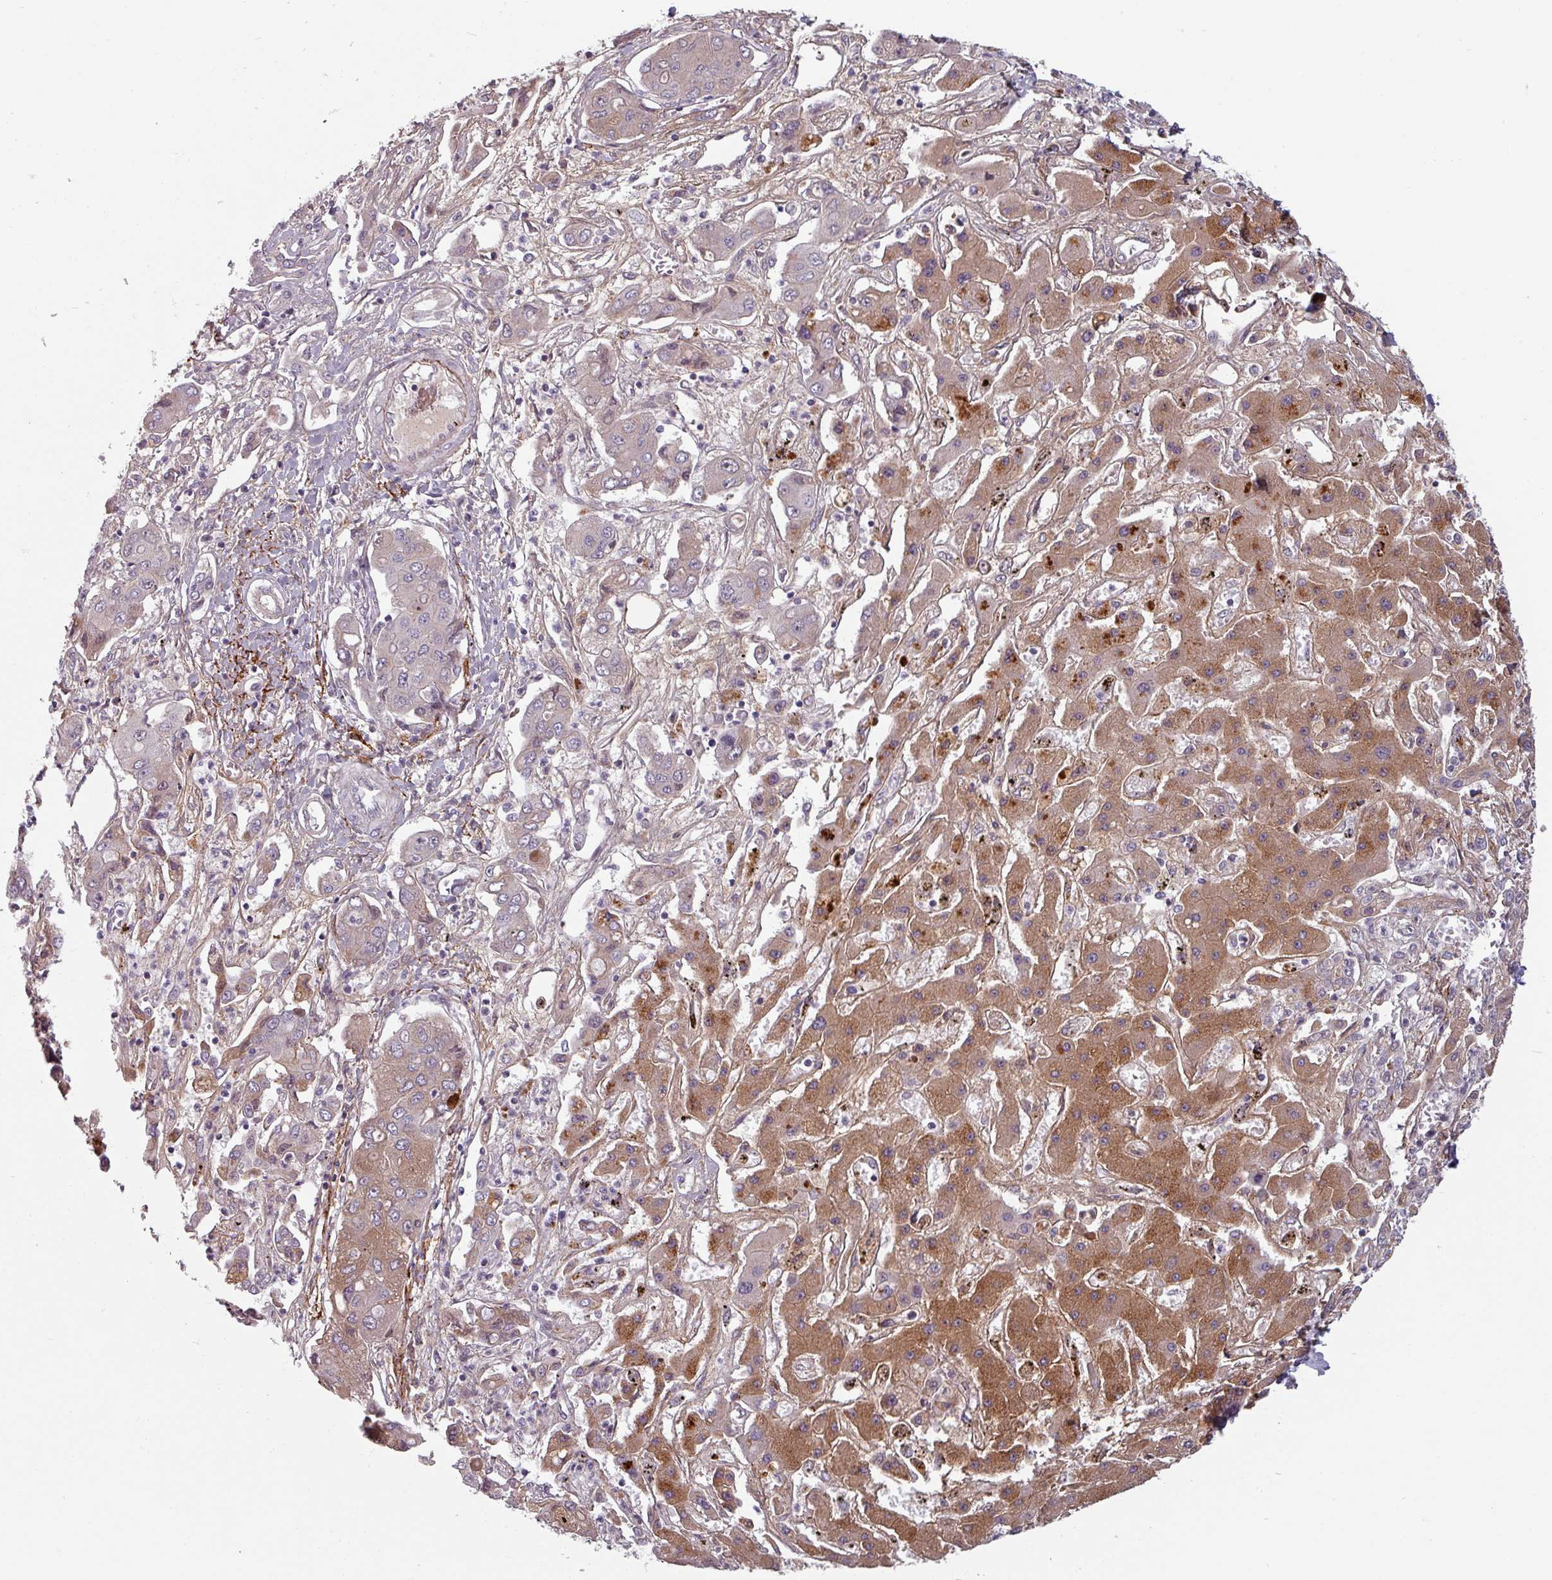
{"staining": {"intensity": "moderate", "quantity": "25%-75%", "location": "cytoplasmic/membranous"}, "tissue": "liver cancer", "cell_type": "Tumor cells", "image_type": "cancer", "snomed": [{"axis": "morphology", "description": "Cholangiocarcinoma"}, {"axis": "topography", "description": "Liver"}], "caption": "This is a micrograph of immunohistochemistry staining of liver cancer (cholangiocarcinoma), which shows moderate expression in the cytoplasmic/membranous of tumor cells.", "gene": "CYB5RL", "patient": {"sex": "male", "age": 67}}